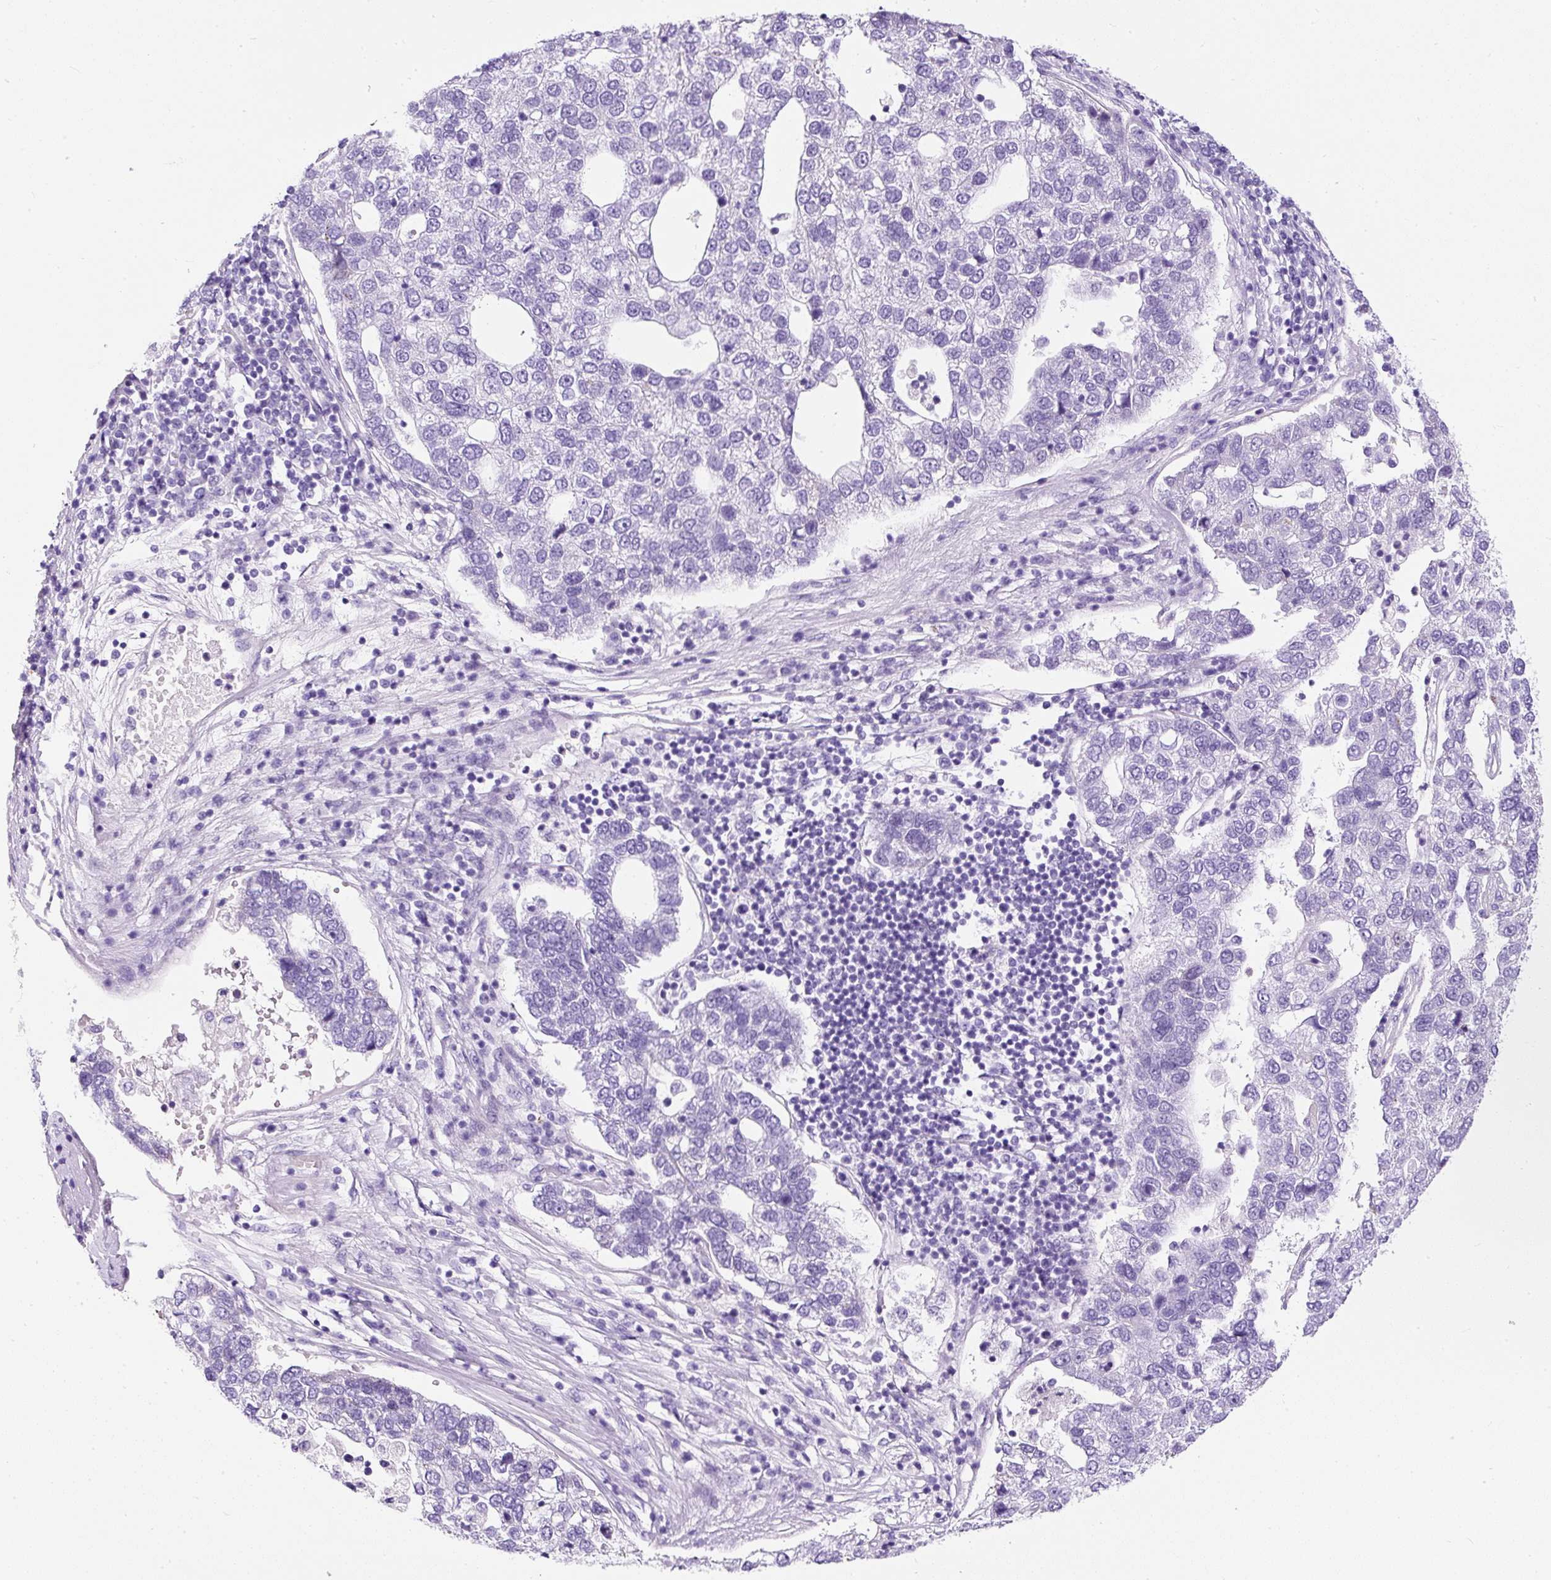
{"staining": {"intensity": "negative", "quantity": "none", "location": "none"}, "tissue": "pancreatic cancer", "cell_type": "Tumor cells", "image_type": "cancer", "snomed": [{"axis": "morphology", "description": "Adenocarcinoma, NOS"}, {"axis": "topography", "description": "Pancreas"}], "caption": "Immunohistochemistry (IHC) of pancreatic cancer (adenocarcinoma) exhibits no positivity in tumor cells.", "gene": "STOX2", "patient": {"sex": "female", "age": 61}}